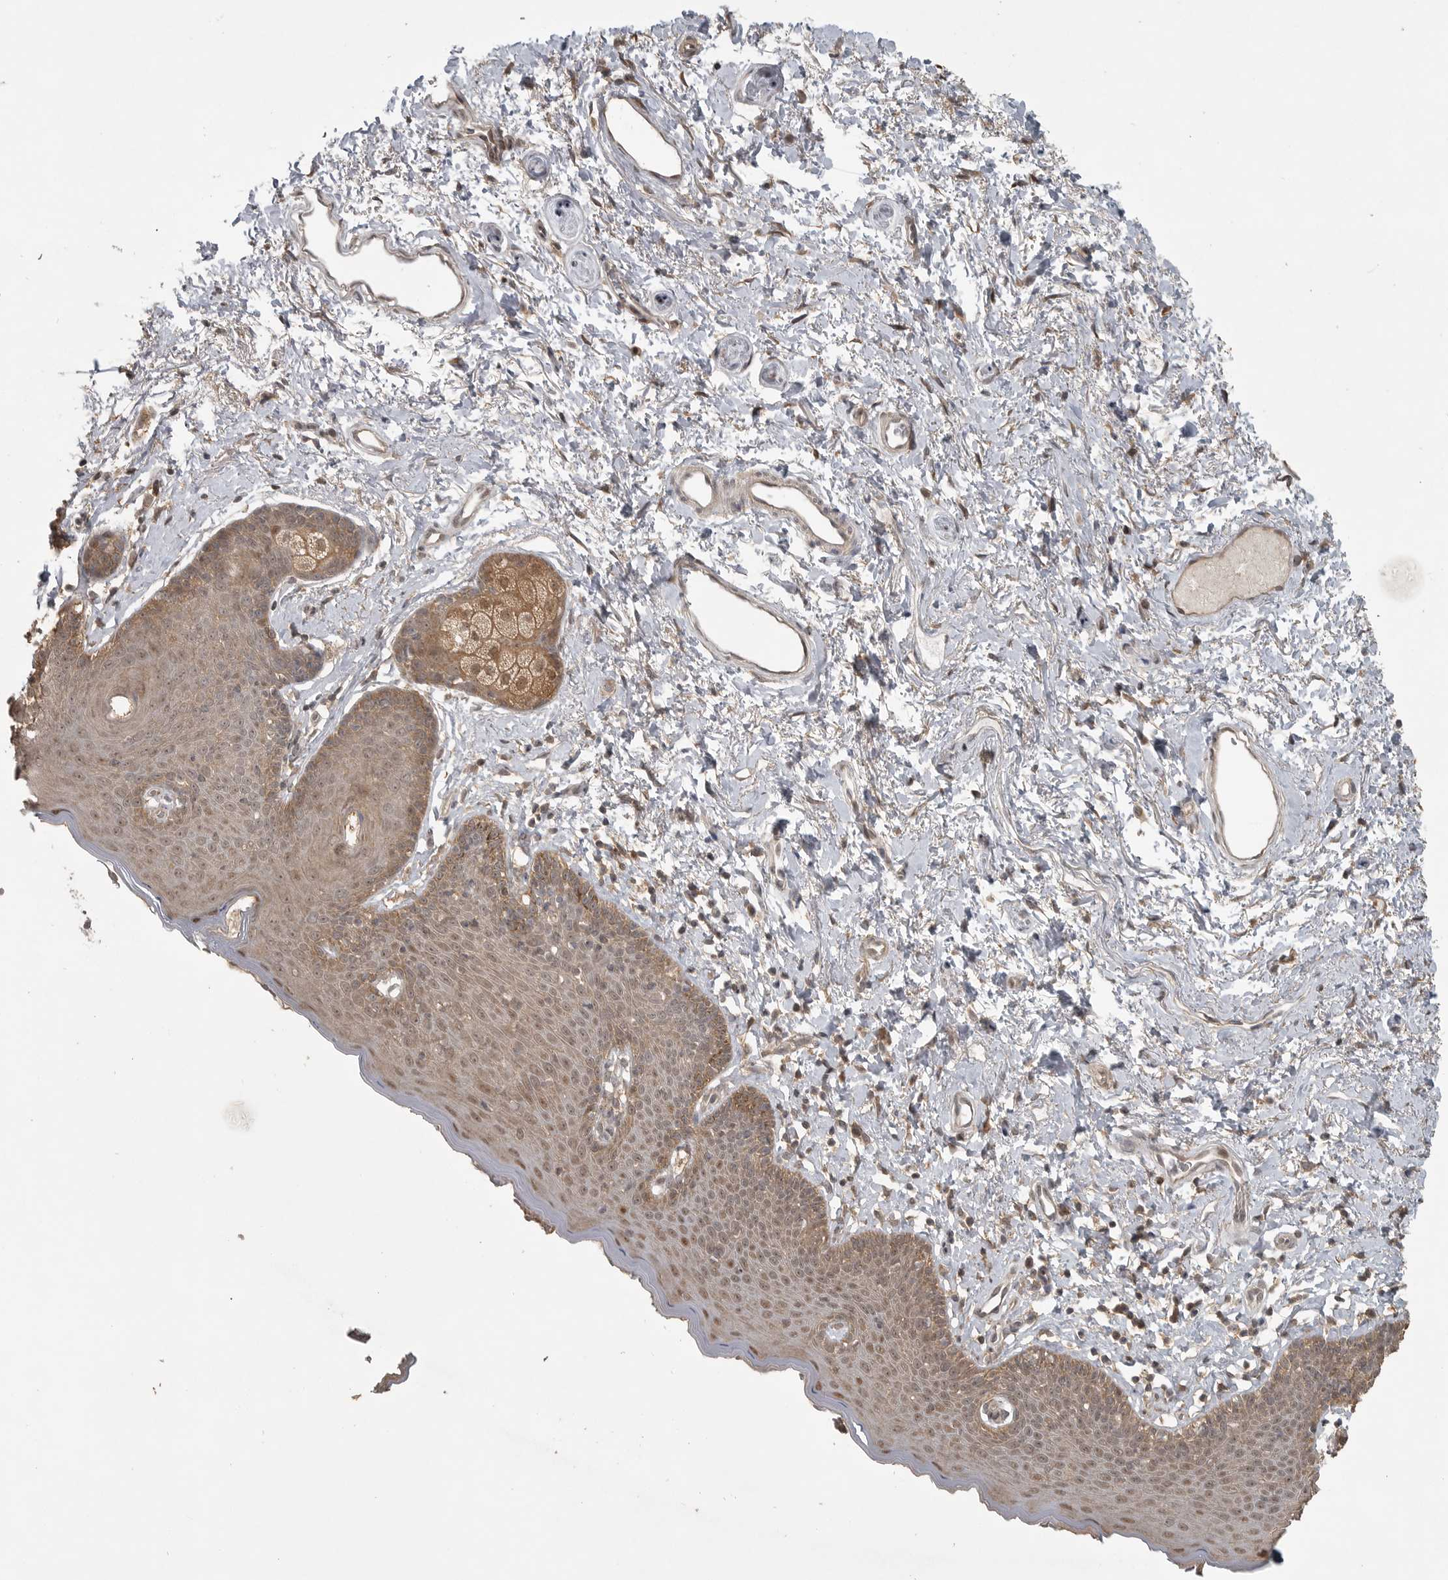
{"staining": {"intensity": "moderate", "quantity": ">75%", "location": "cytoplasmic/membranous,nuclear"}, "tissue": "skin", "cell_type": "Epidermal cells", "image_type": "normal", "snomed": [{"axis": "morphology", "description": "Normal tissue, NOS"}, {"axis": "topography", "description": "Vulva"}], "caption": "Immunohistochemistry (IHC) (DAB (3,3'-diaminobenzidine)) staining of benign human skin shows moderate cytoplasmic/membranous,nuclear protein expression in about >75% of epidermal cells. (brown staining indicates protein expression, while blue staining denotes nuclei).", "gene": "LLGL1", "patient": {"sex": "female", "age": 66}}